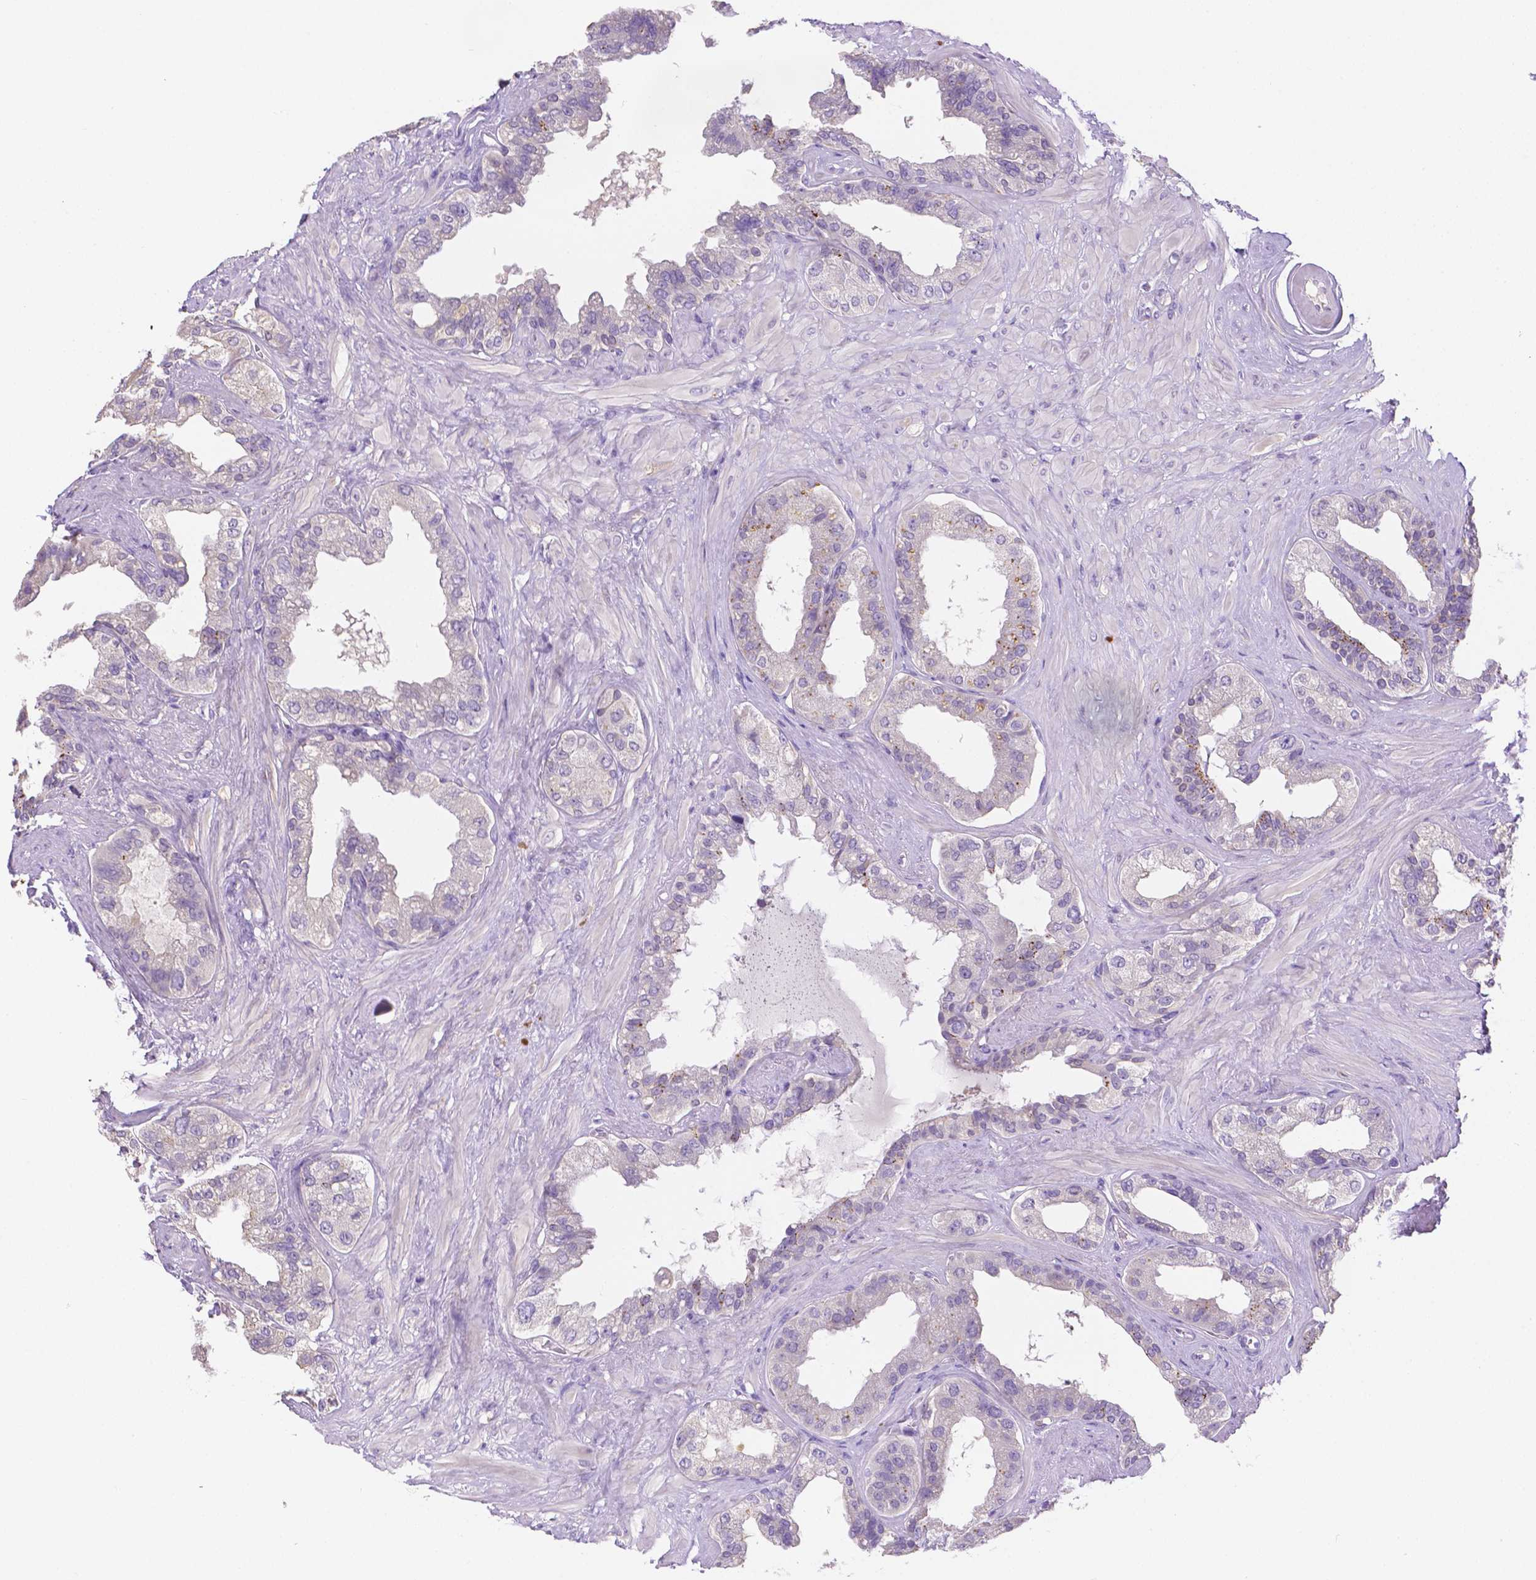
{"staining": {"intensity": "negative", "quantity": "none", "location": "none"}, "tissue": "seminal vesicle", "cell_type": "Glandular cells", "image_type": "normal", "snomed": [{"axis": "morphology", "description": "Normal tissue, NOS"}, {"axis": "topography", "description": "Seminal veicle"}, {"axis": "topography", "description": "Peripheral nerve tissue"}], "caption": "The micrograph exhibits no significant expression in glandular cells of seminal vesicle. (DAB (3,3'-diaminobenzidine) immunohistochemistry with hematoxylin counter stain).", "gene": "NXPH2", "patient": {"sex": "male", "age": 76}}